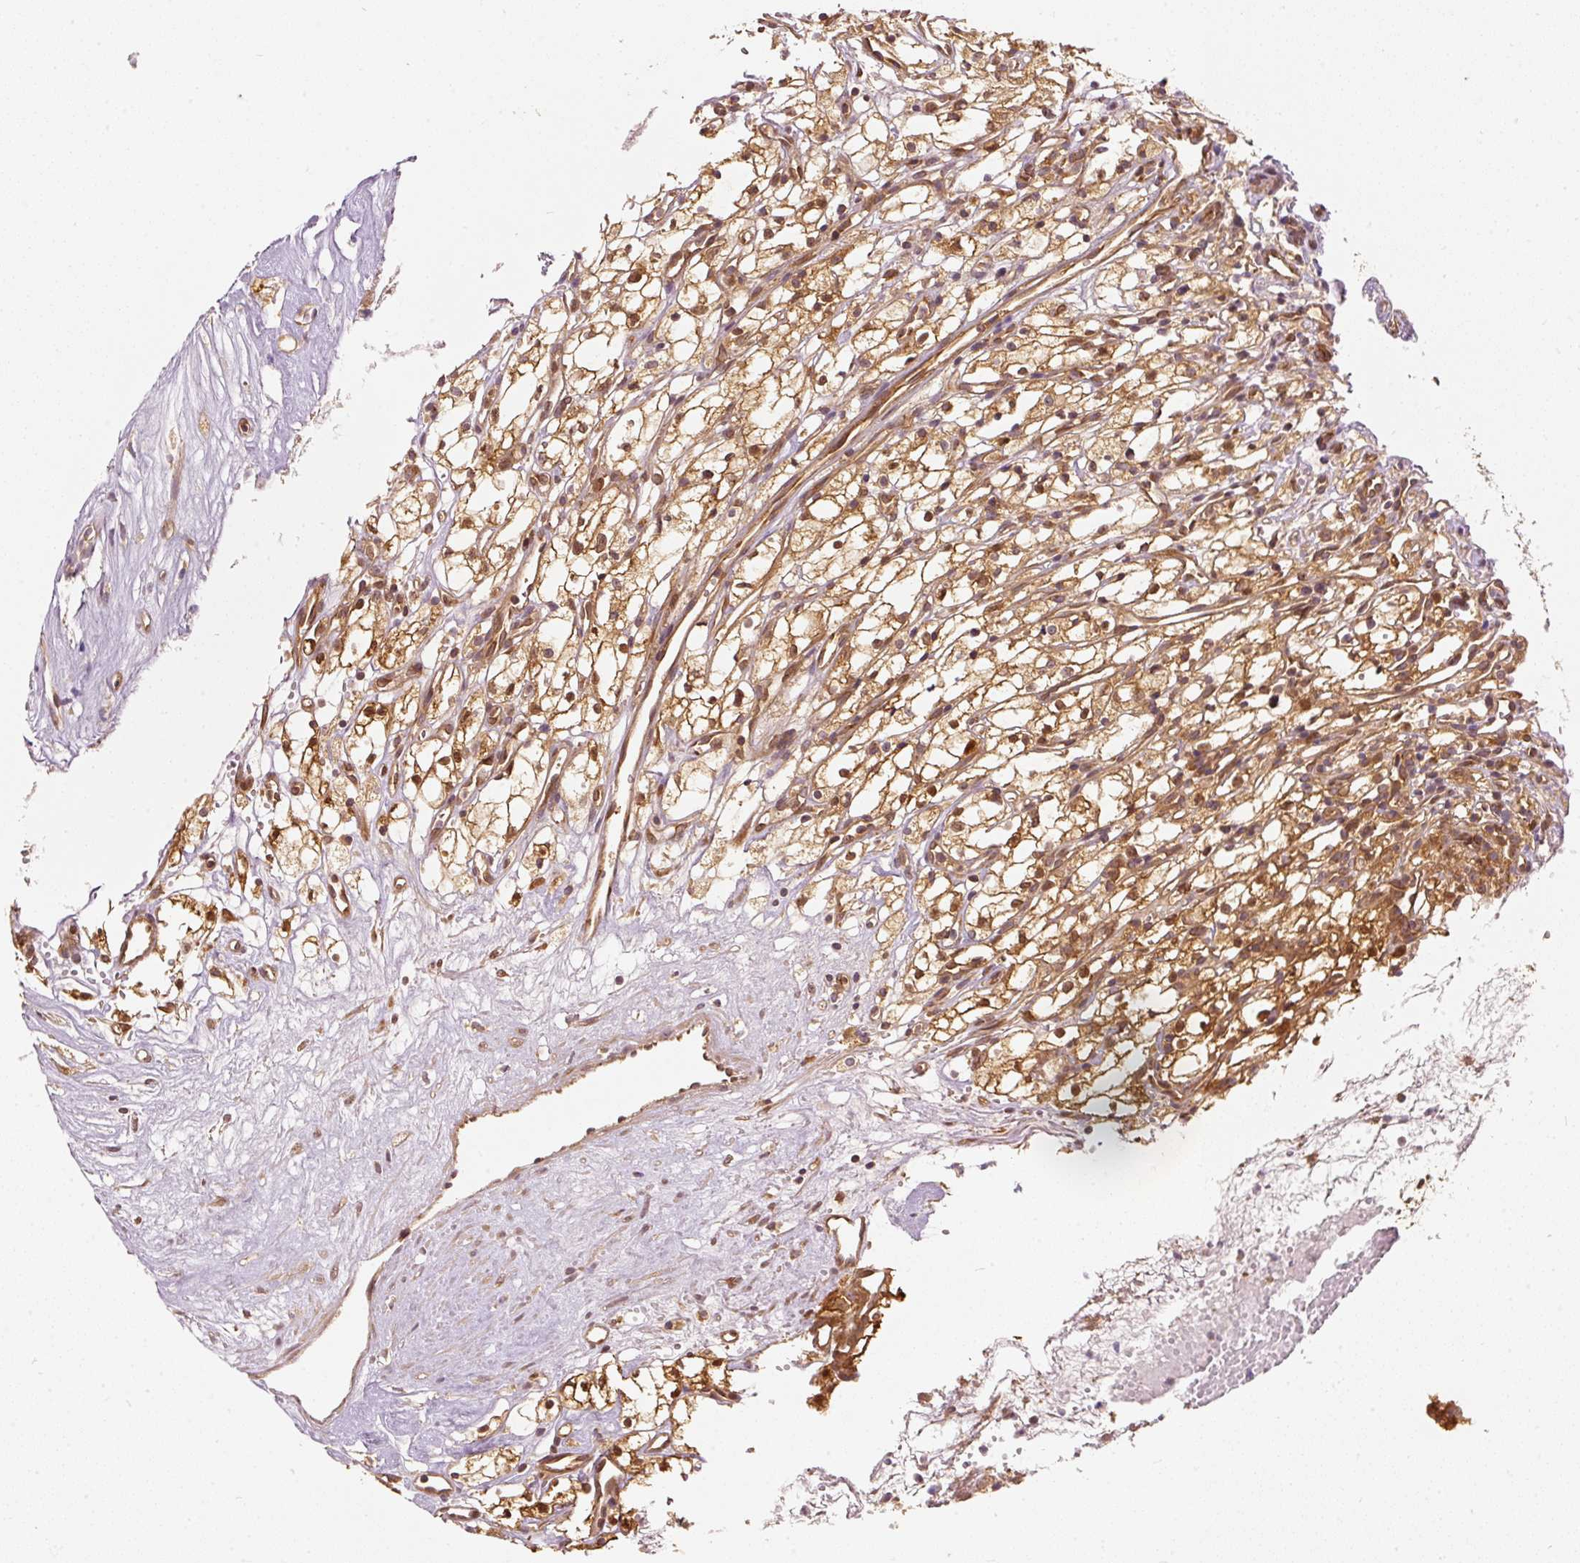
{"staining": {"intensity": "moderate", "quantity": ">75%", "location": "cytoplasmic/membranous,nuclear"}, "tissue": "renal cancer", "cell_type": "Tumor cells", "image_type": "cancer", "snomed": [{"axis": "morphology", "description": "Adenocarcinoma, NOS"}, {"axis": "topography", "description": "Kidney"}], "caption": "Human renal cancer (adenocarcinoma) stained with a protein marker shows moderate staining in tumor cells.", "gene": "EIF3B", "patient": {"sex": "male", "age": 59}}